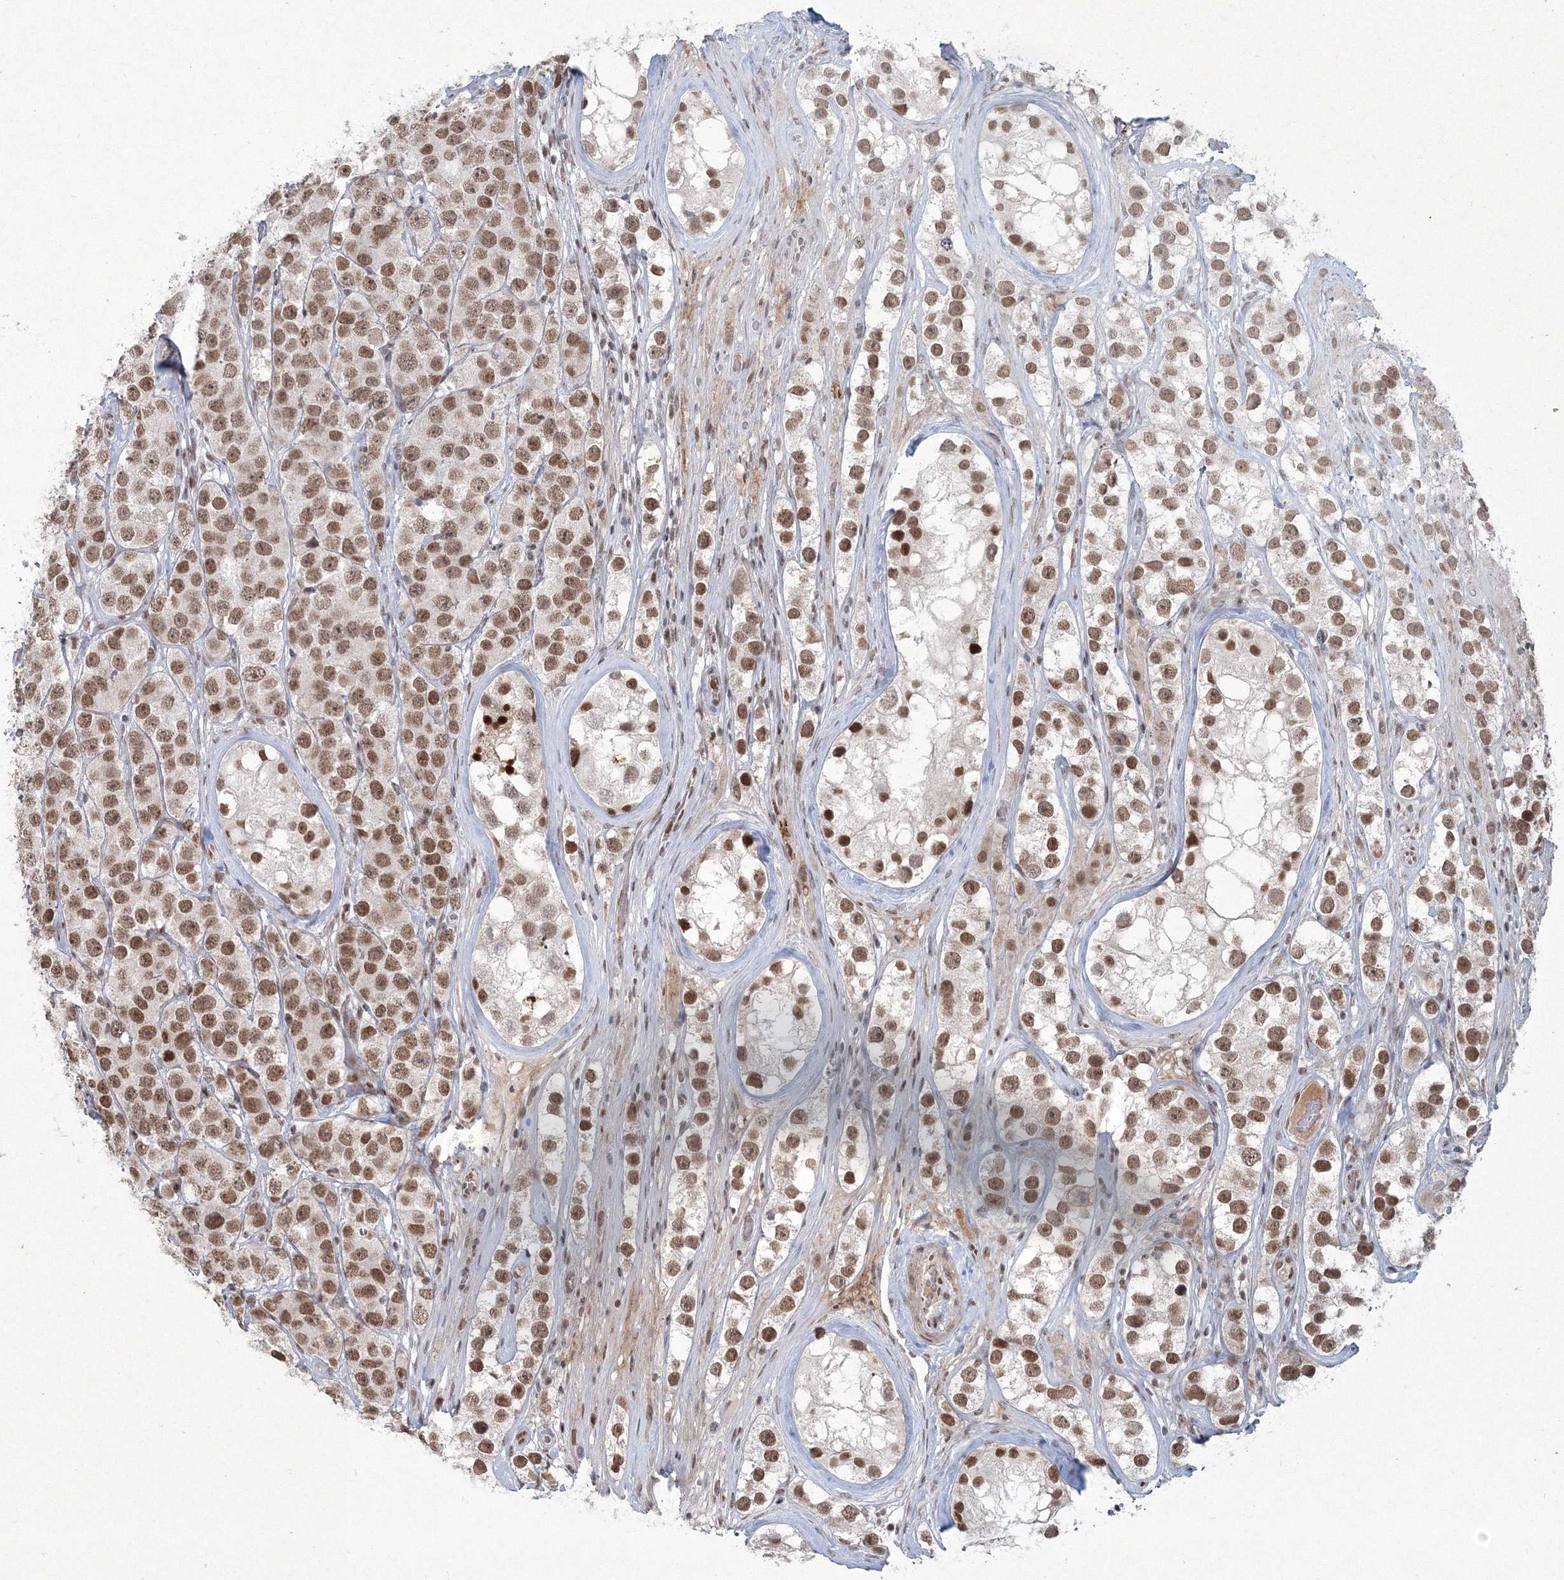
{"staining": {"intensity": "moderate", "quantity": ">75%", "location": "nuclear"}, "tissue": "testis cancer", "cell_type": "Tumor cells", "image_type": "cancer", "snomed": [{"axis": "morphology", "description": "Seminoma, NOS"}, {"axis": "topography", "description": "Testis"}], "caption": "Immunohistochemistry of human seminoma (testis) displays medium levels of moderate nuclear positivity in approximately >75% of tumor cells. (brown staining indicates protein expression, while blue staining denotes nuclei).", "gene": "C3orf33", "patient": {"sex": "male", "age": 28}}